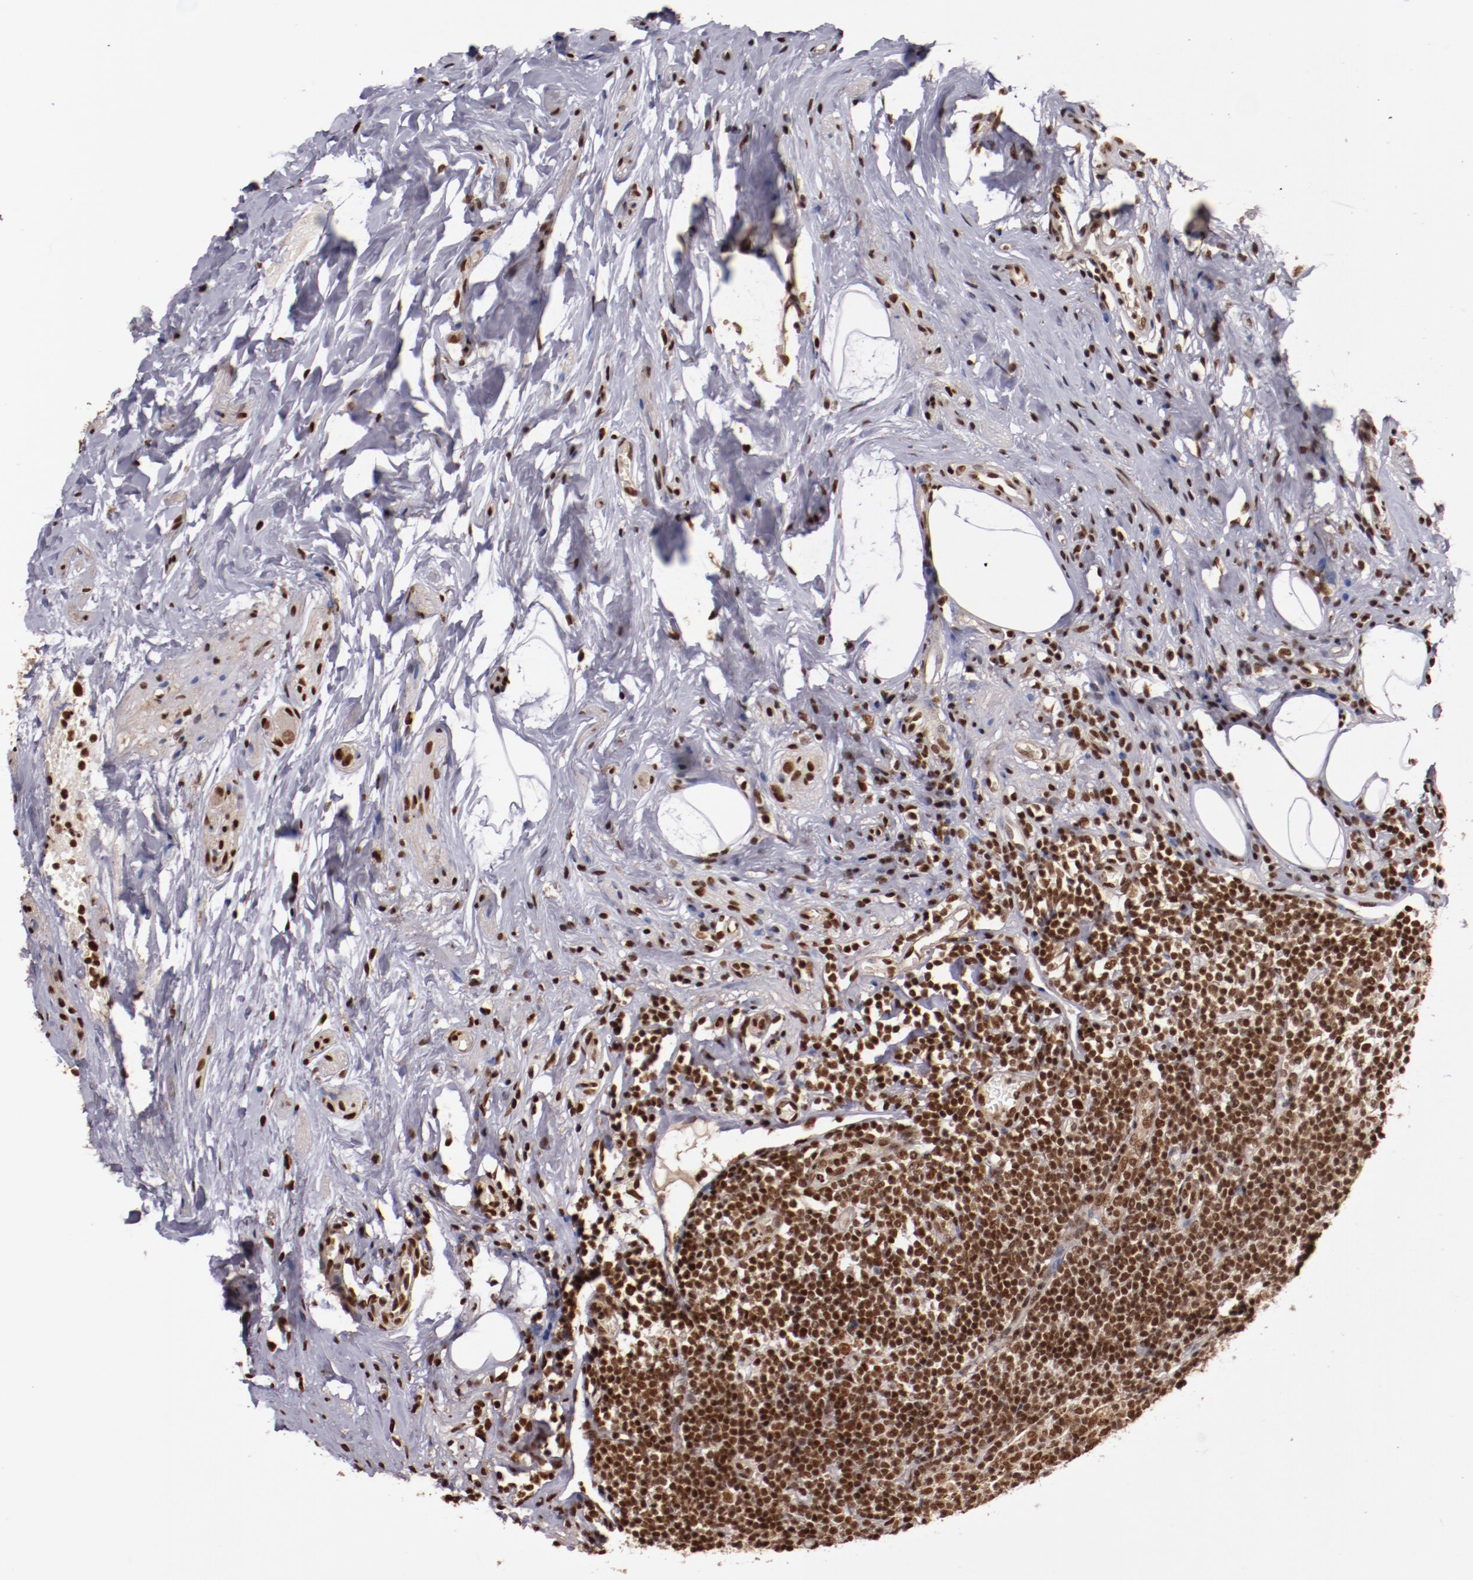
{"staining": {"intensity": "moderate", "quantity": ">75%", "location": "nuclear"}, "tissue": "appendix", "cell_type": "Glandular cells", "image_type": "normal", "snomed": [{"axis": "morphology", "description": "Normal tissue, NOS"}, {"axis": "topography", "description": "Appendix"}], "caption": "Benign appendix was stained to show a protein in brown. There is medium levels of moderate nuclear staining in about >75% of glandular cells.", "gene": "STAG2", "patient": {"sex": "male", "age": 38}}